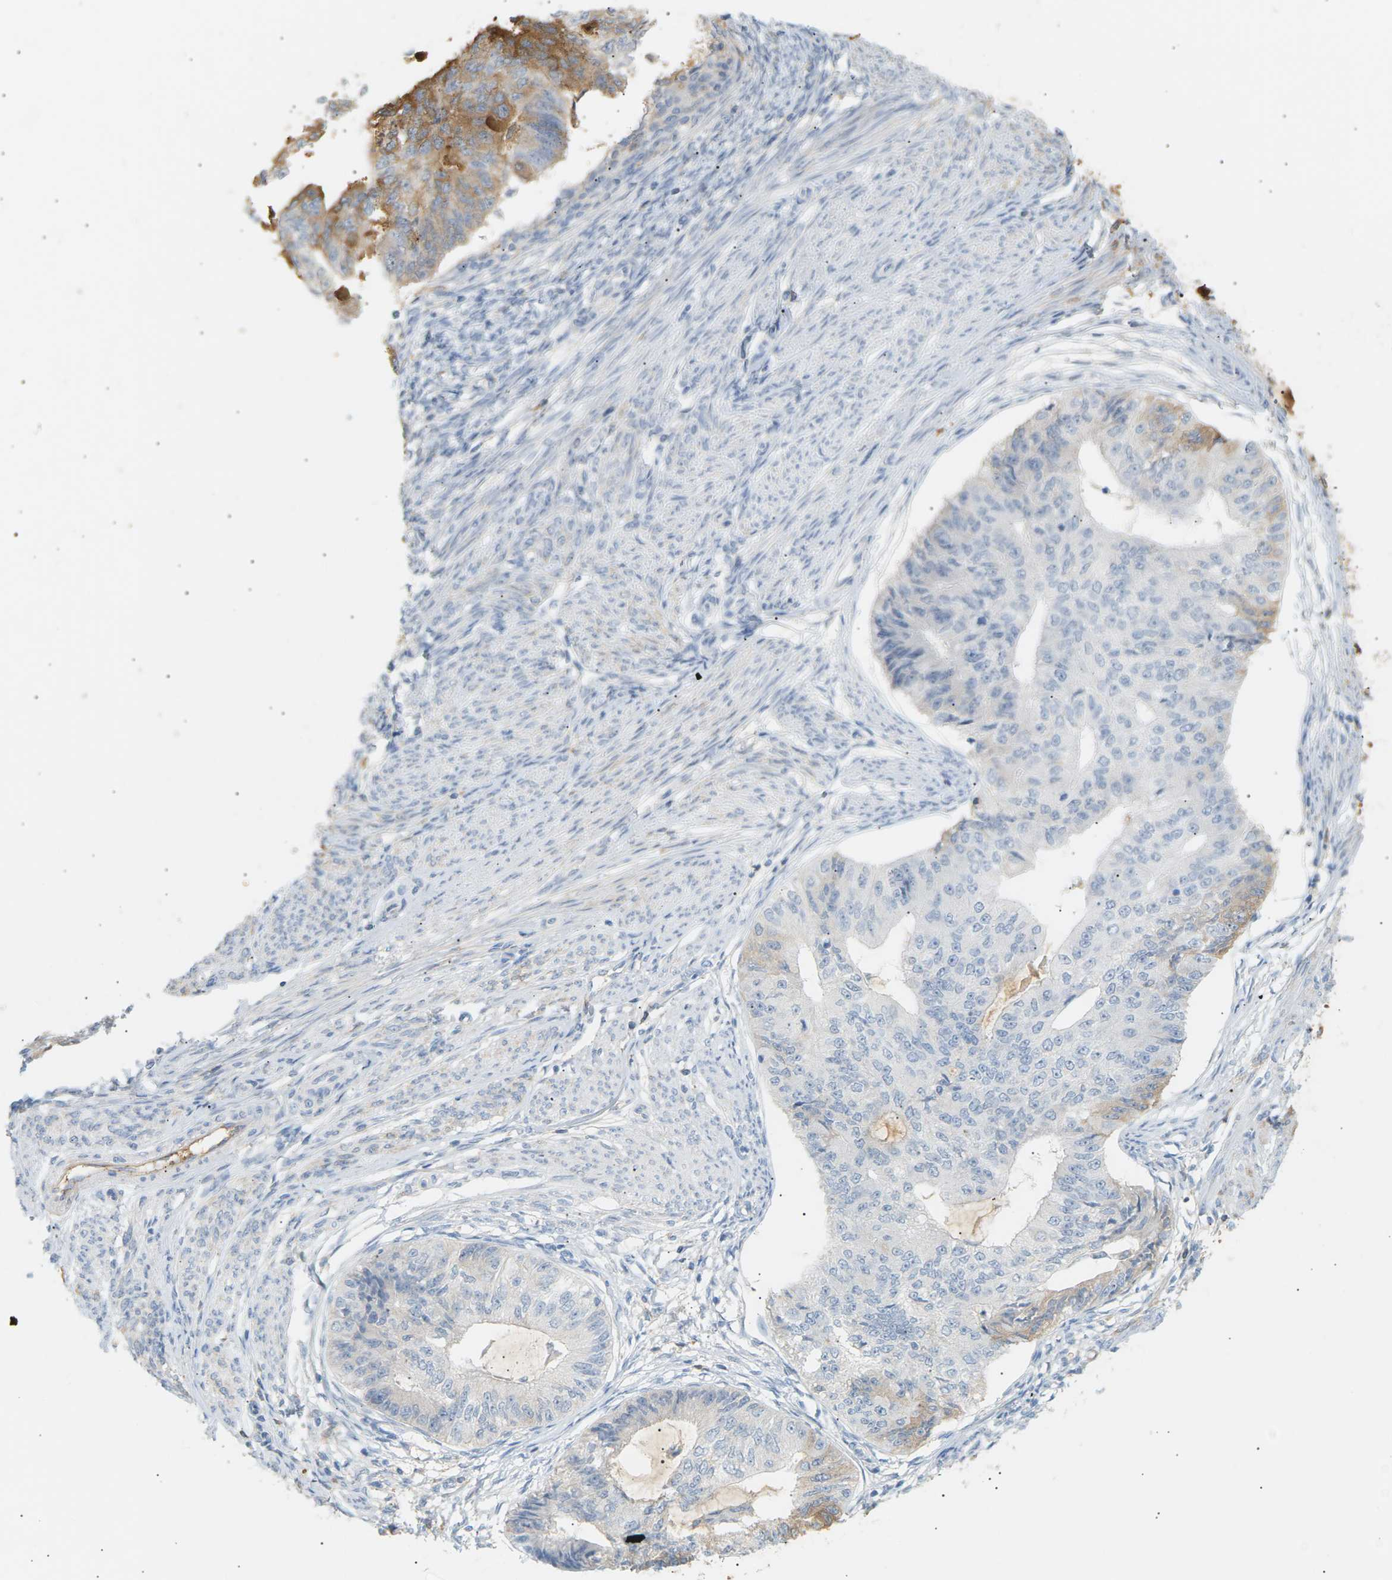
{"staining": {"intensity": "weak", "quantity": "25%-75%", "location": "cytoplasmic/membranous"}, "tissue": "endometrial cancer", "cell_type": "Tumor cells", "image_type": "cancer", "snomed": [{"axis": "morphology", "description": "Adenocarcinoma, NOS"}, {"axis": "topography", "description": "Endometrium"}], "caption": "There is low levels of weak cytoplasmic/membranous positivity in tumor cells of adenocarcinoma (endometrial), as demonstrated by immunohistochemical staining (brown color).", "gene": "IGLC3", "patient": {"sex": "female", "age": 32}}